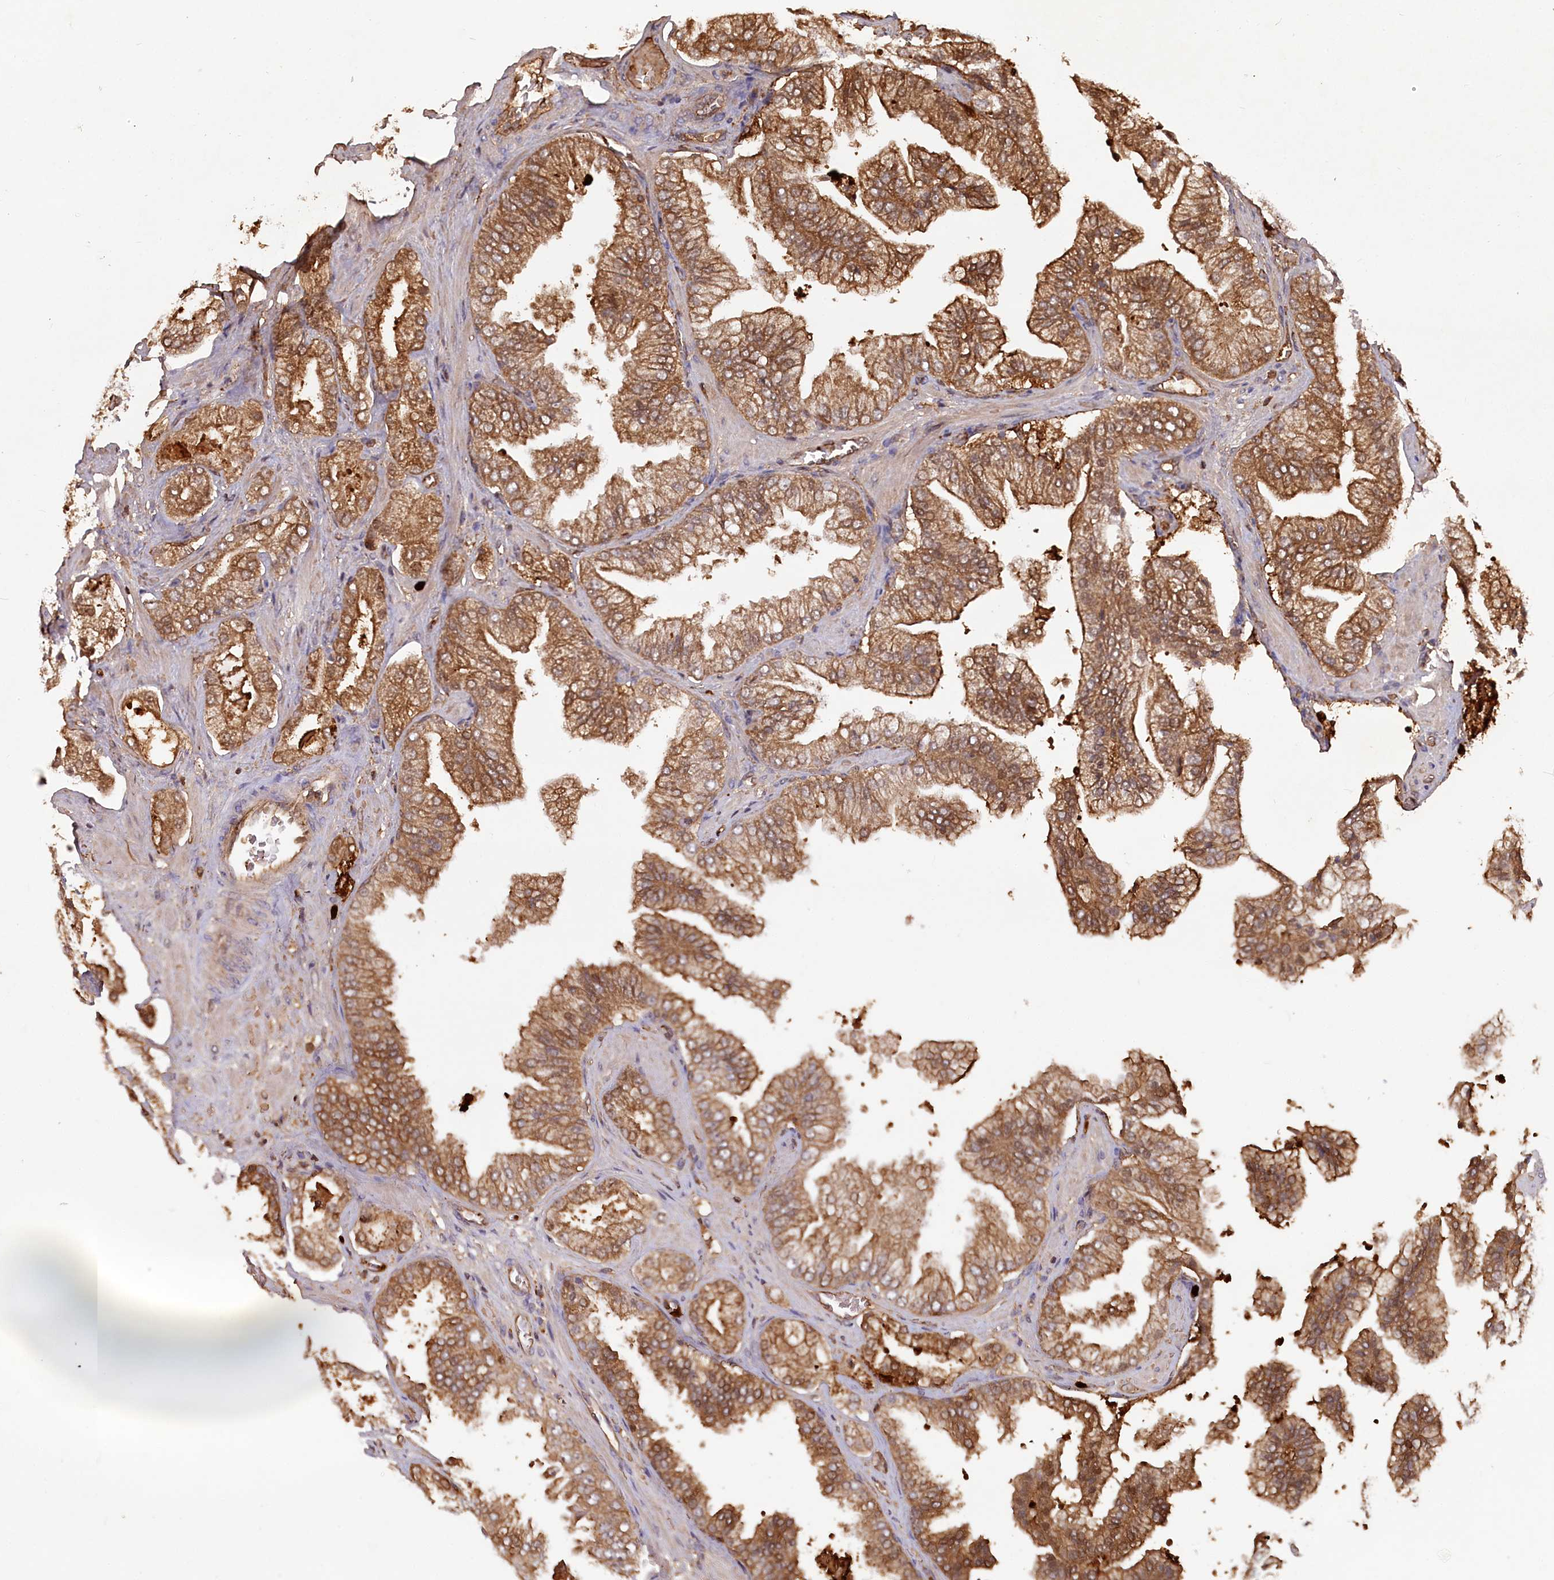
{"staining": {"intensity": "strong", "quantity": ">75%", "location": "cytoplasmic/membranous"}, "tissue": "prostate cancer", "cell_type": "Tumor cells", "image_type": "cancer", "snomed": [{"axis": "morphology", "description": "Adenocarcinoma, High grade"}, {"axis": "topography", "description": "Prostate"}], "caption": "Prostate cancer (high-grade adenocarcinoma) stained with DAB (3,3'-diaminobenzidine) immunohistochemistry (IHC) demonstrates high levels of strong cytoplasmic/membranous expression in approximately >75% of tumor cells.", "gene": "LSG1", "patient": {"sex": "male", "age": 58}}